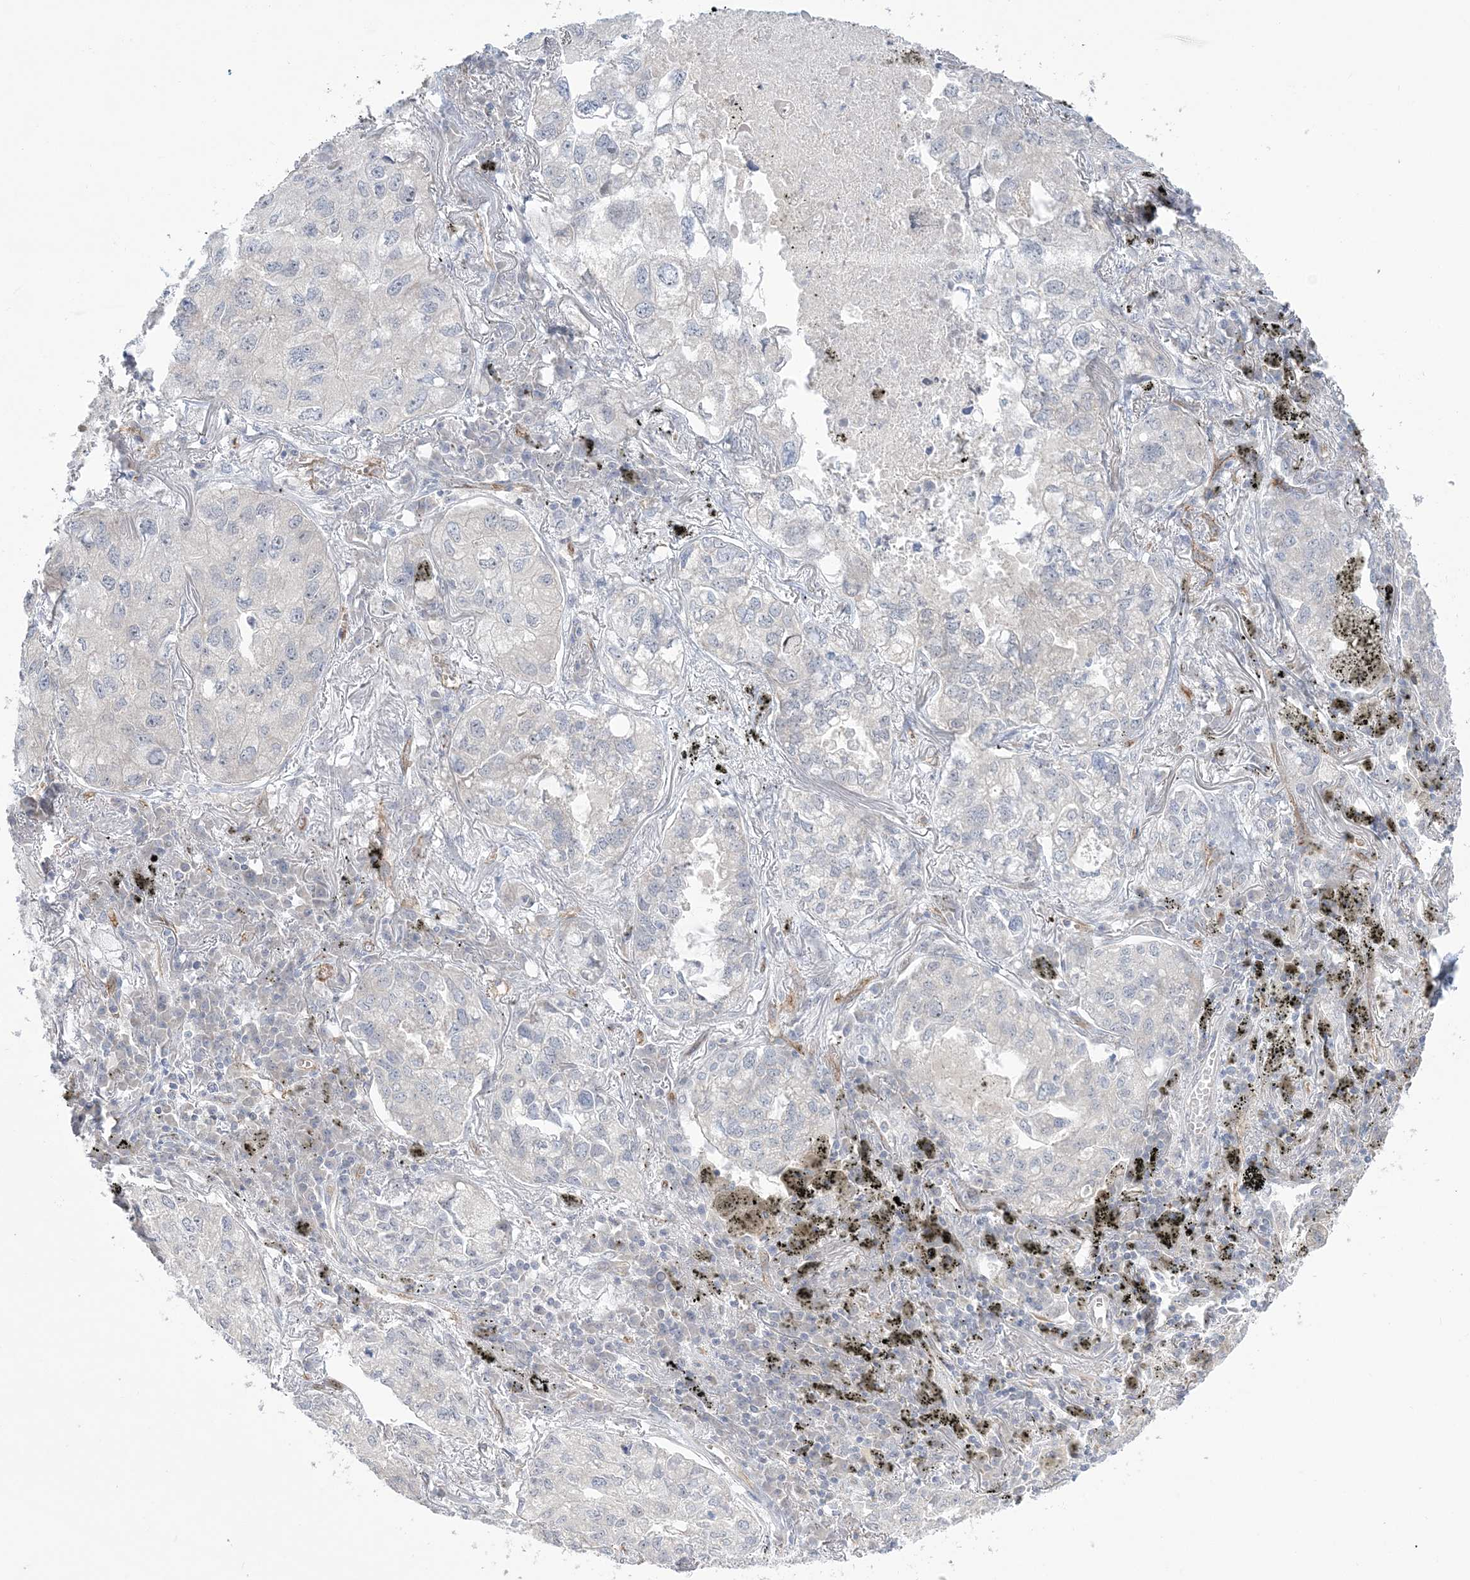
{"staining": {"intensity": "negative", "quantity": "none", "location": "none"}, "tissue": "lung cancer", "cell_type": "Tumor cells", "image_type": "cancer", "snomed": [{"axis": "morphology", "description": "Adenocarcinoma, NOS"}, {"axis": "topography", "description": "Lung"}], "caption": "High power microscopy micrograph of an immunohistochemistry (IHC) micrograph of lung cancer (adenocarcinoma), revealing no significant staining in tumor cells. (IHC, brightfield microscopy, high magnification).", "gene": "FARSB", "patient": {"sex": "male", "age": 65}}